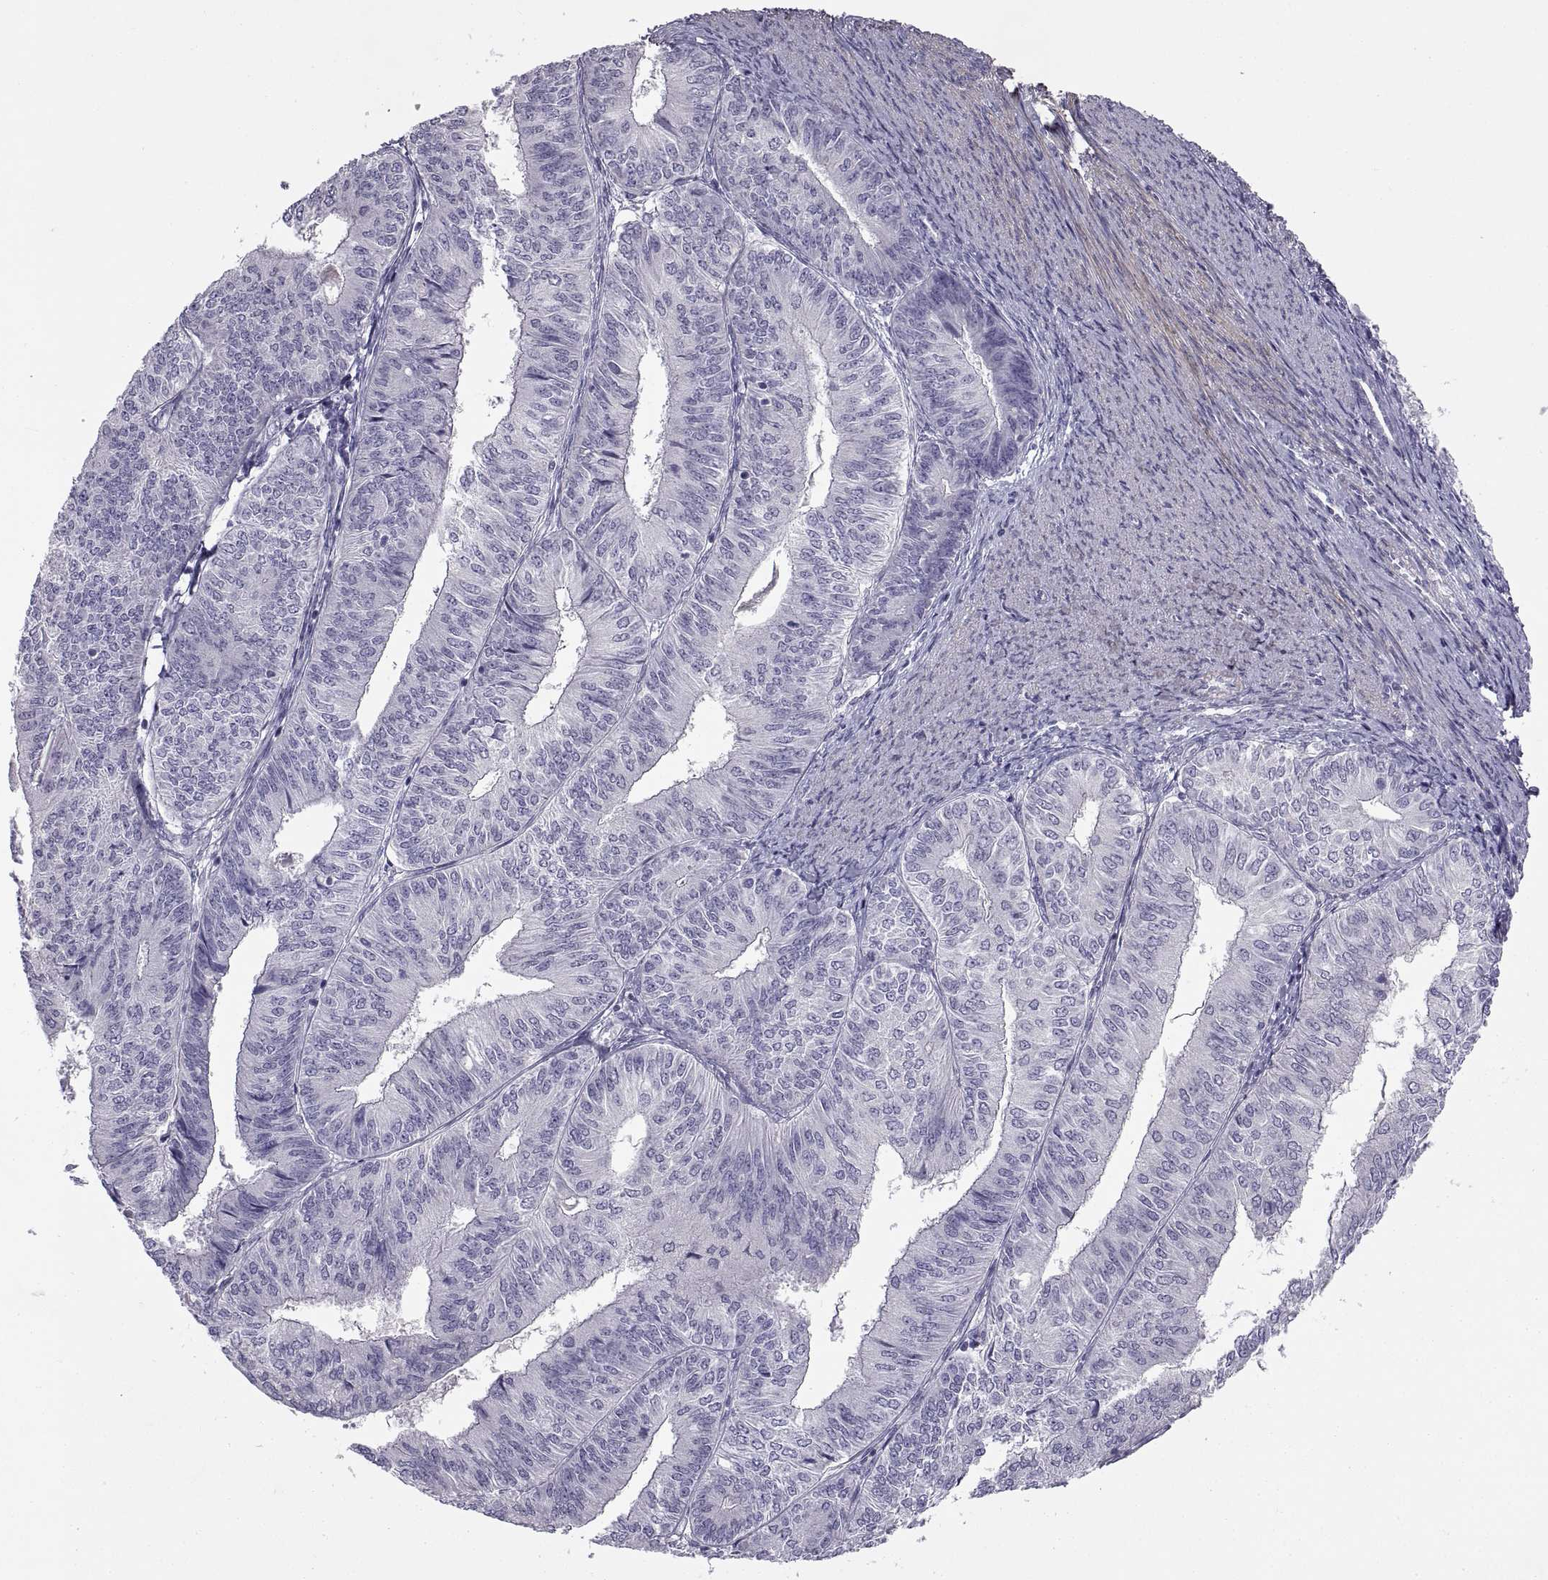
{"staining": {"intensity": "negative", "quantity": "none", "location": "none"}, "tissue": "endometrial cancer", "cell_type": "Tumor cells", "image_type": "cancer", "snomed": [{"axis": "morphology", "description": "Adenocarcinoma, NOS"}, {"axis": "topography", "description": "Endometrium"}], "caption": "Human endometrial adenocarcinoma stained for a protein using immunohistochemistry displays no staining in tumor cells.", "gene": "BSPH1", "patient": {"sex": "female", "age": 58}}